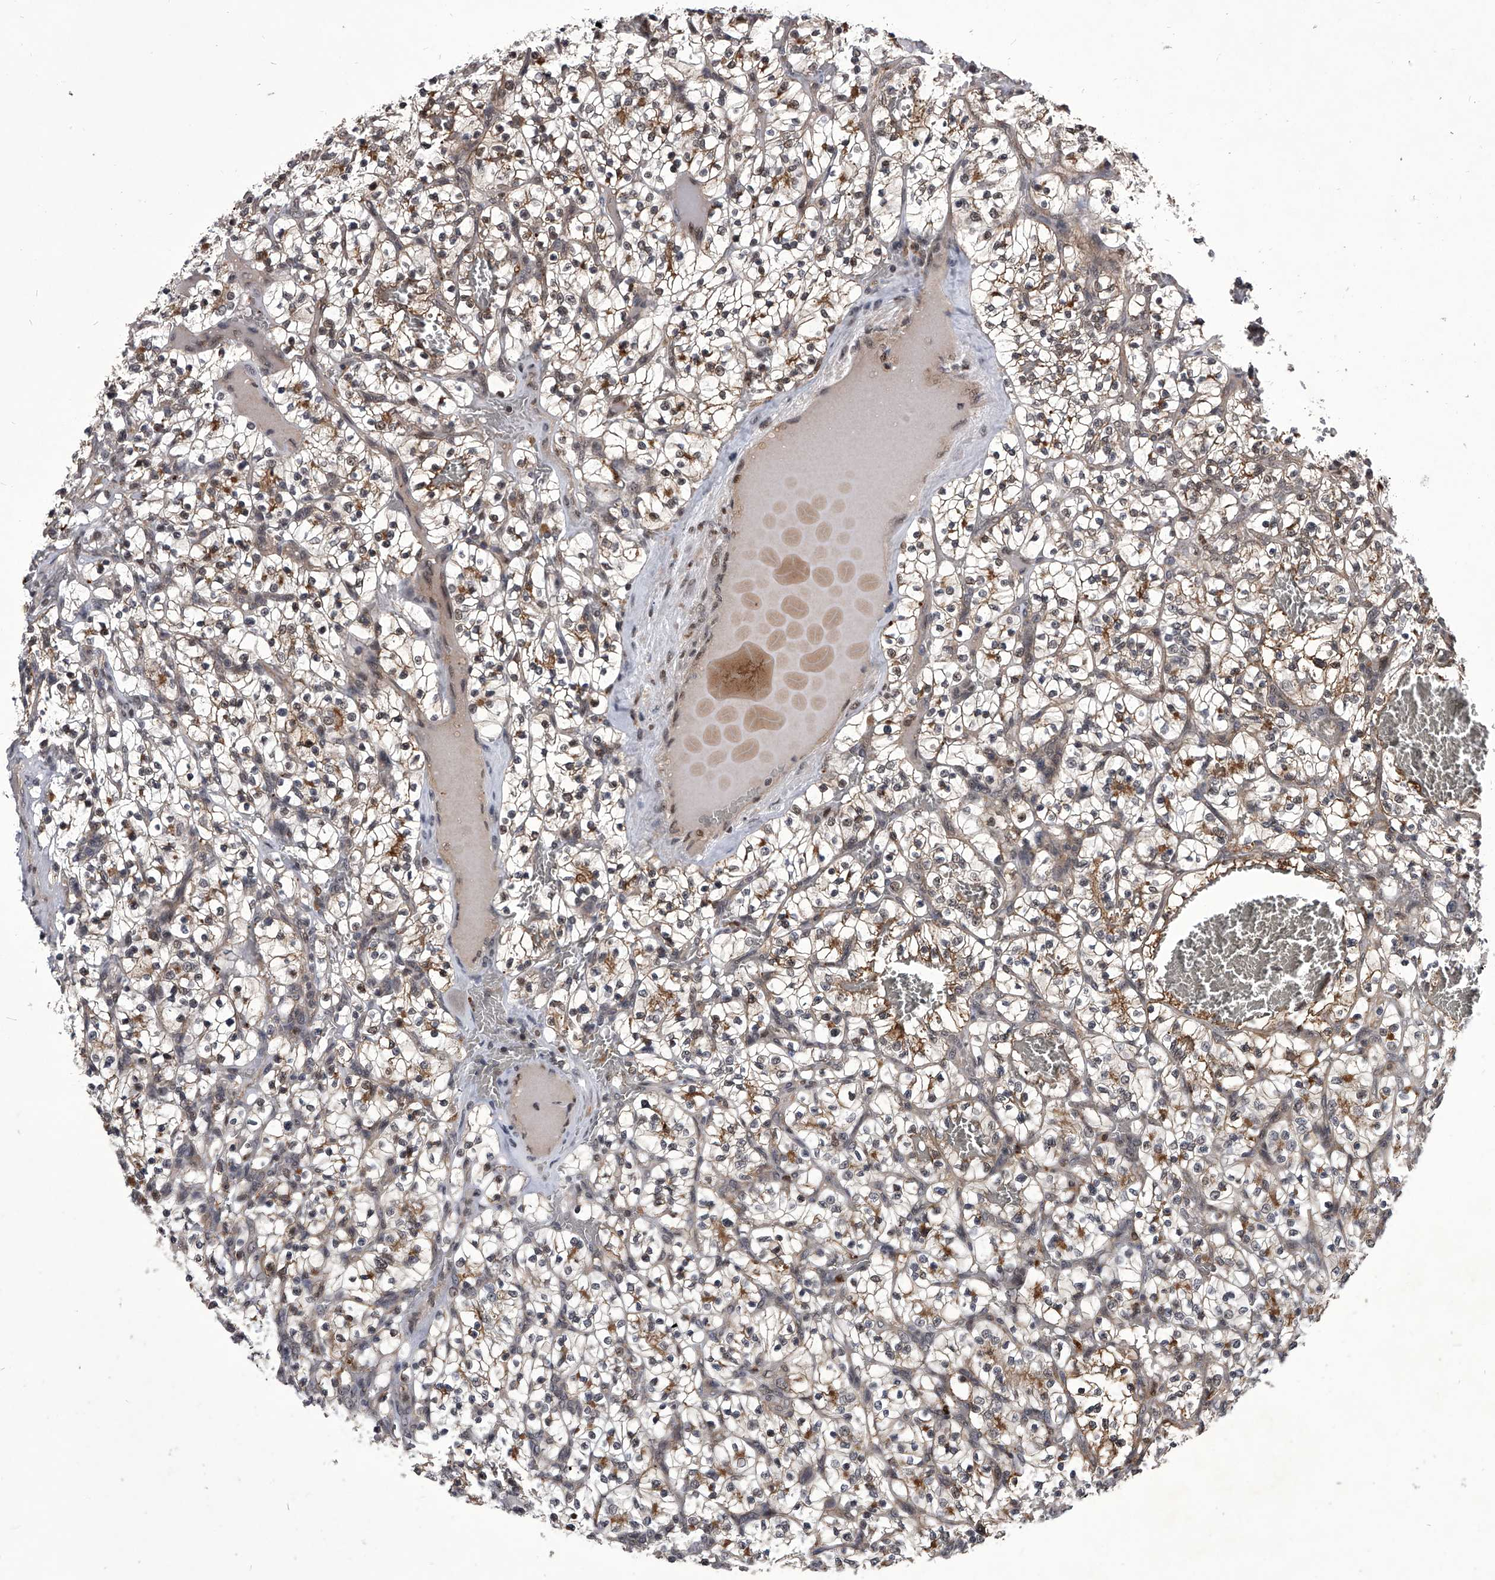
{"staining": {"intensity": "moderate", "quantity": "25%-75%", "location": "cytoplasmic/membranous"}, "tissue": "renal cancer", "cell_type": "Tumor cells", "image_type": "cancer", "snomed": [{"axis": "morphology", "description": "Adenocarcinoma, NOS"}, {"axis": "topography", "description": "Kidney"}], "caption": "High-magnification brightfield microscopy of renal cancer stained with DAB (3,3'-diaminobenzidine) (brown) and counterstained with hematoxylin (blue). tumor cells exhibit moderate cytoplasmic/membranous staining is seen in approximately25%-75% of cells.", "gene": "CMTR1", "patient": {"sex": "female", "age": 57}}